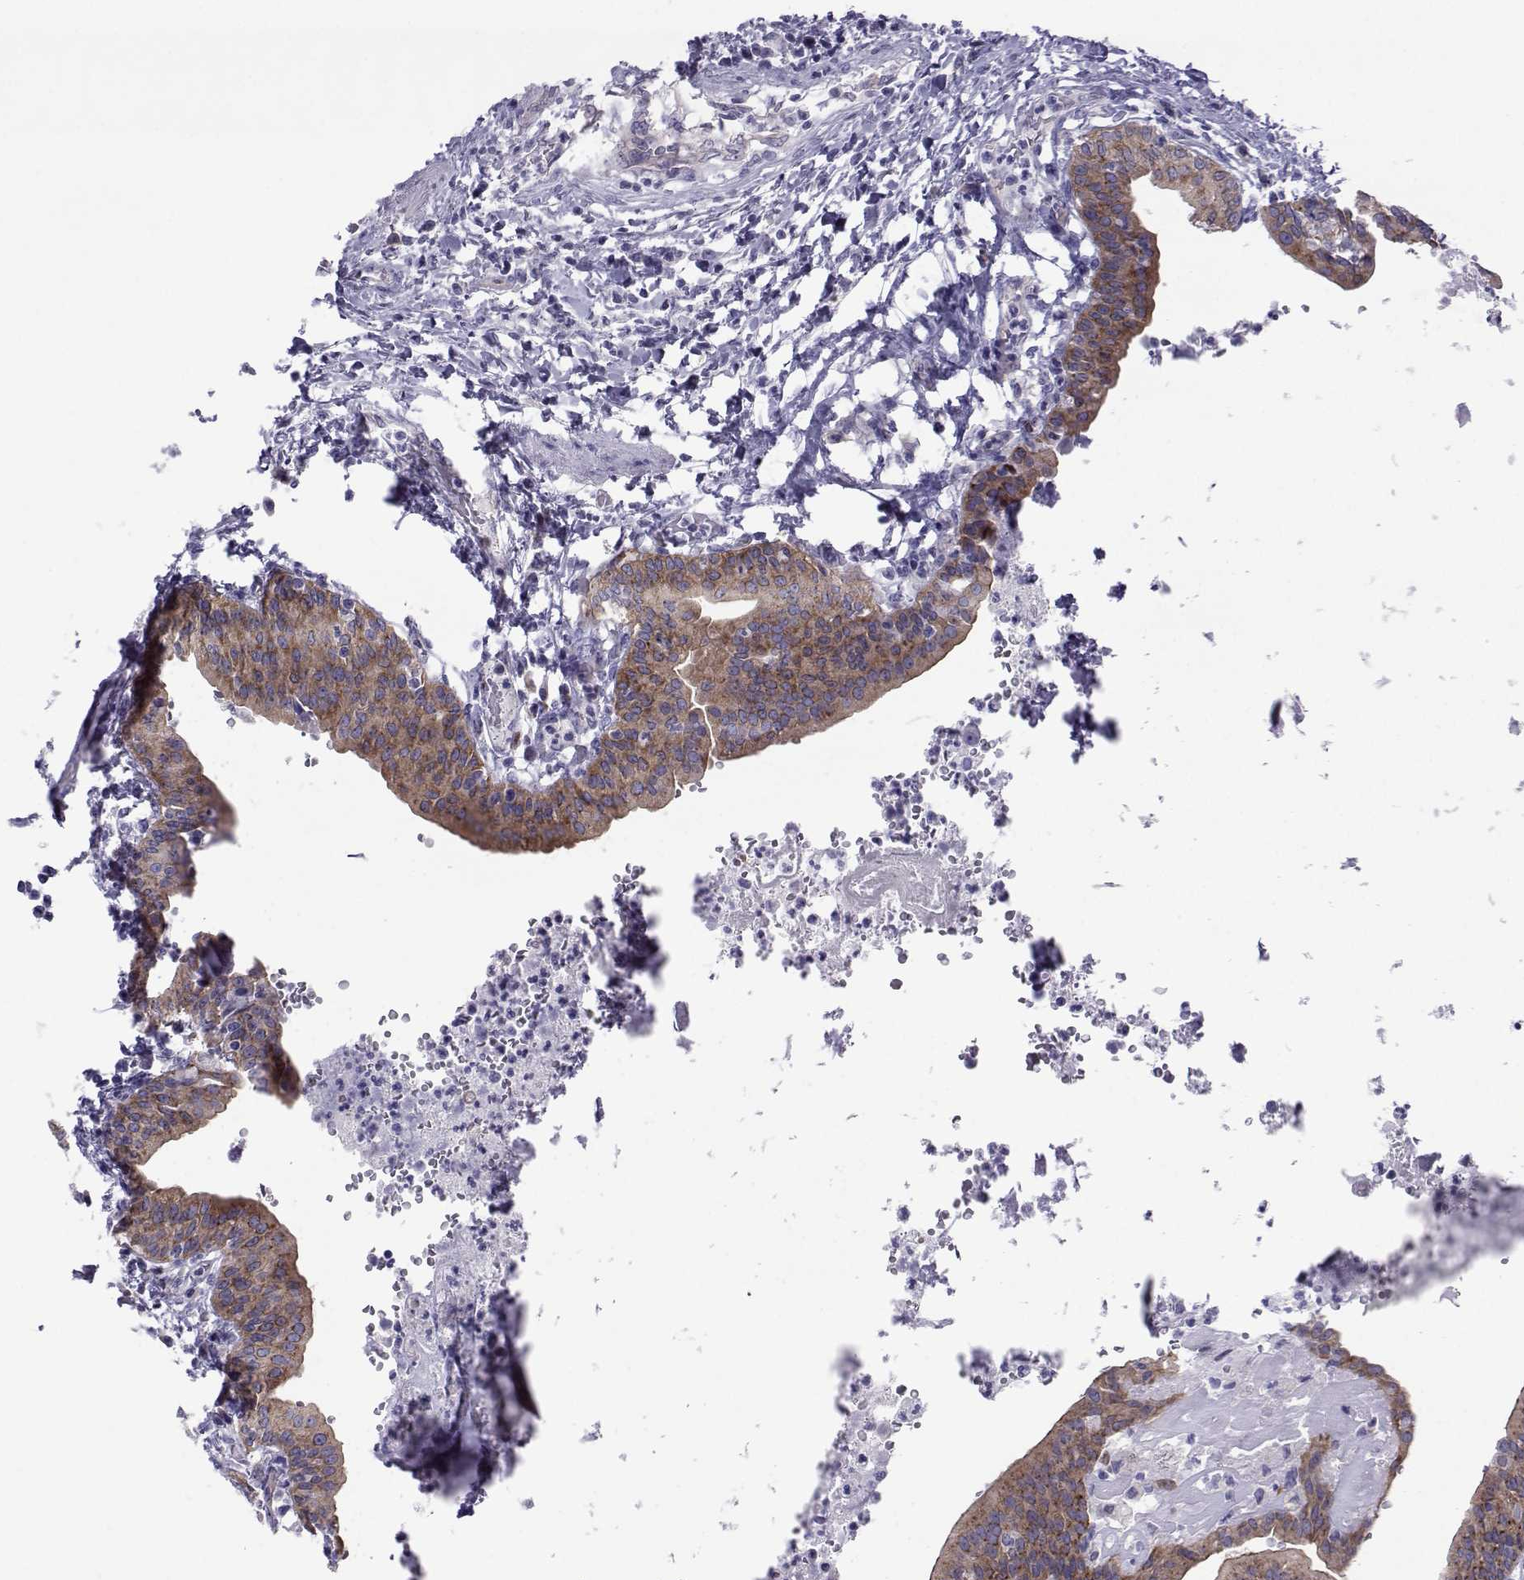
{"staining": {"intensity": "moderate", "quantity": ">75%", "location": "cytoplasmic/membranous"}, "tissue": "urinary bladder", "cell_type": "Urothelial cells", "image_type": "normal", "snomed": [{"axis": "morphology", "description": "Normal tissue, NOS"}, {"axis": "topography", "description": "Urinary bladder"}], "caption": "Urothelial cells display medium levels of moderate cytoplasmic/membranous positivity in approximately >75% of cells in benign urinary bladder.", "gene": "COL22A1", "patient": {"sex": "male", "age": 66}}